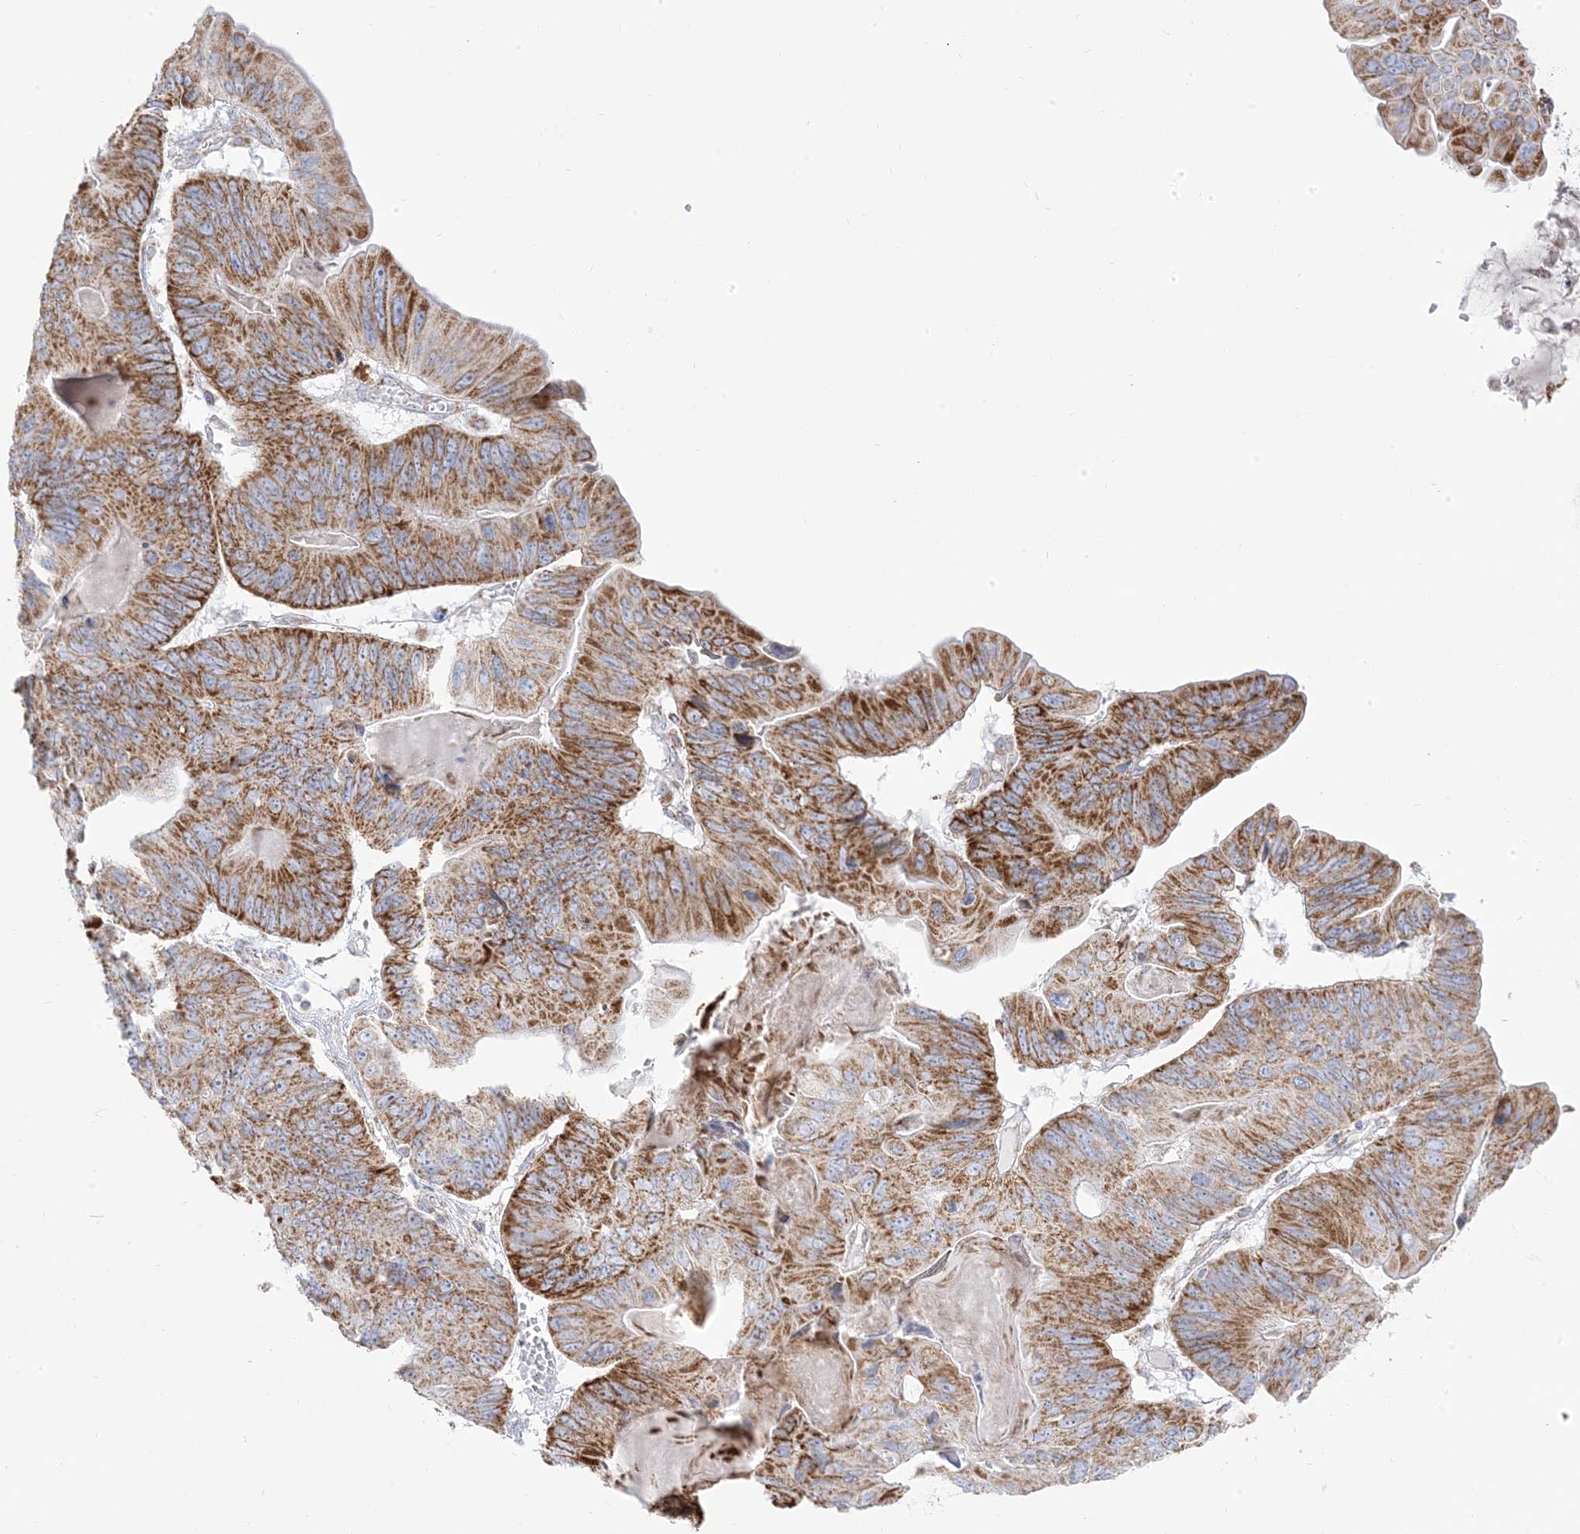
{"staining": {"intensity": "moderate", "quantity": ">75%", "location": "cytoplasmic/membranous"}, "tissue": "ovarian cancer", "cell_type": "Tumor cells", "image_type": "cancer", "snomed": [{"axis": "morphology", "description": "Cystadenocarcinoma, mucinous, NOS"}, {"axis": "topography", "description": "Ovary"}], "caption": "Ovarian mucinous cystadenocarcinoma stained with a protein marker demonstrates moderate staining in tumor cells.", "gene": "PCCB", "patient": {"sex": "female", "age": 61}}